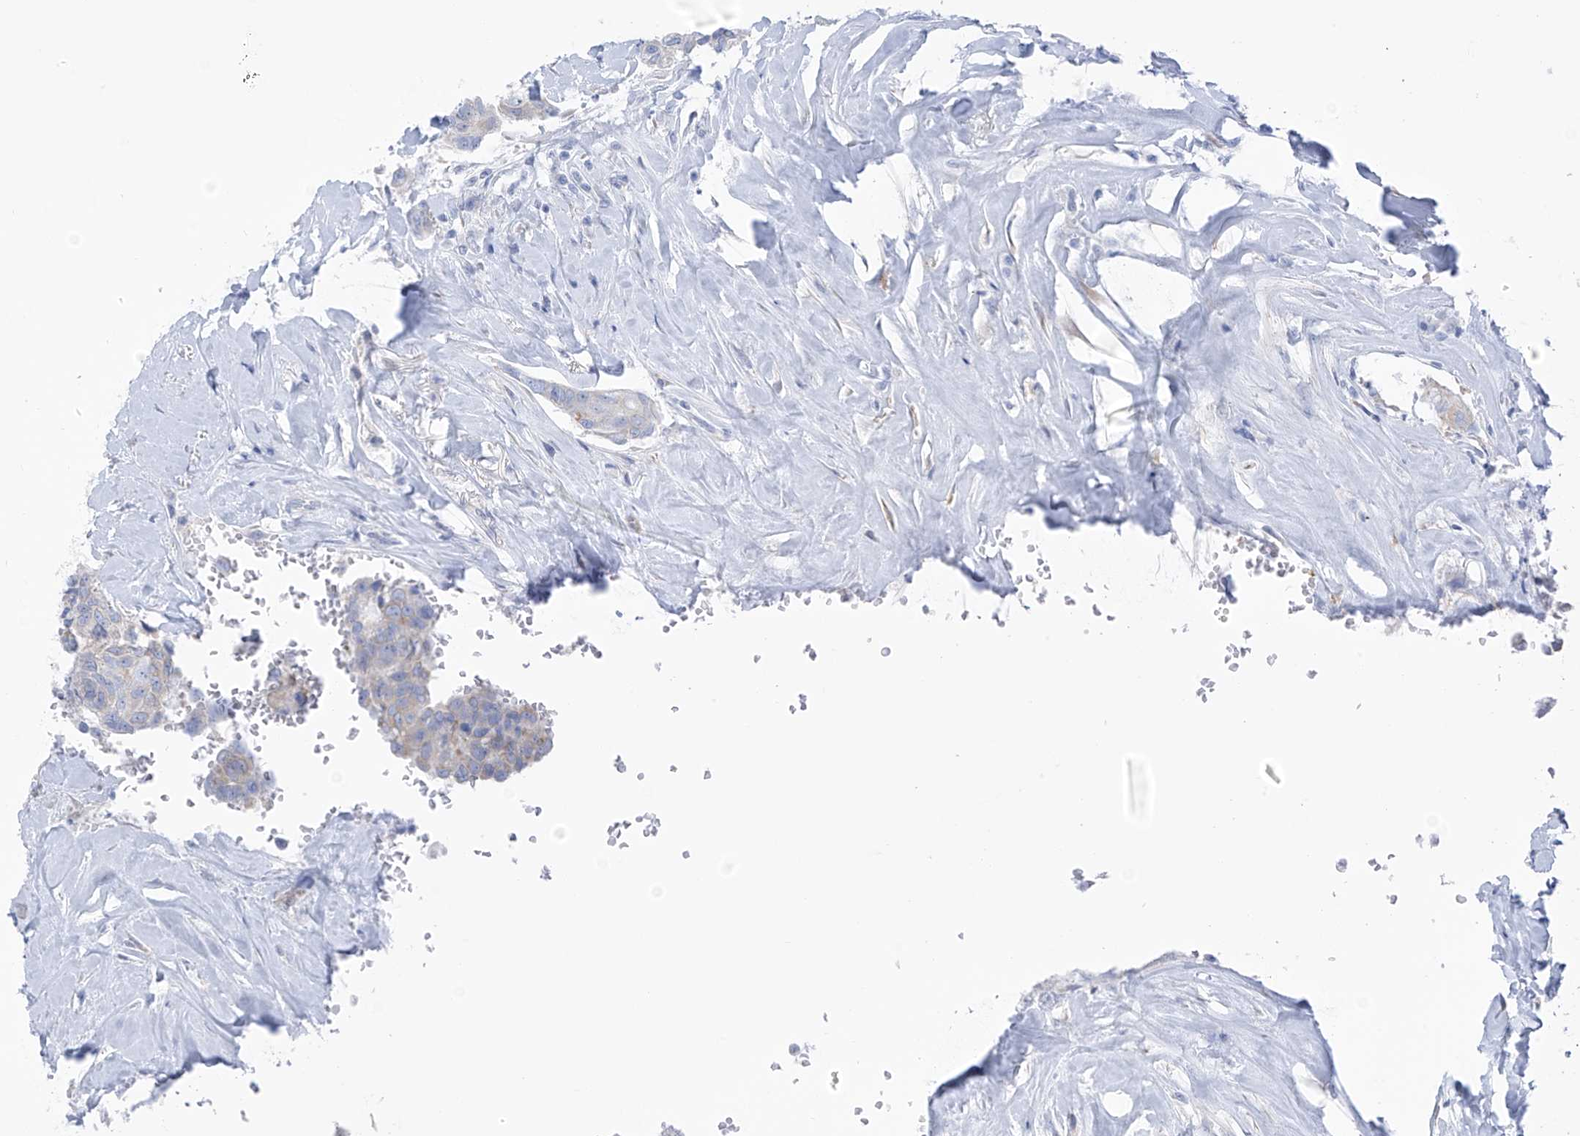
{"staining": {"intensity": "negative", "quantity": "none", "location": "none"}, "tissue": "breast cancer", "cell_type": "Tumor cells", "image_type": "cancer", "snomed": [{"axis": "morphology", "description": "Duct carcinoma"}, {"axis": "topography", "description": "Breast"}], "caption": "Tumor cells are negative for protein expression in human infiltrating ductal carcinoma (breast).", "gene": "RCN2", "patient": {"sex": "female", "age": 80}}